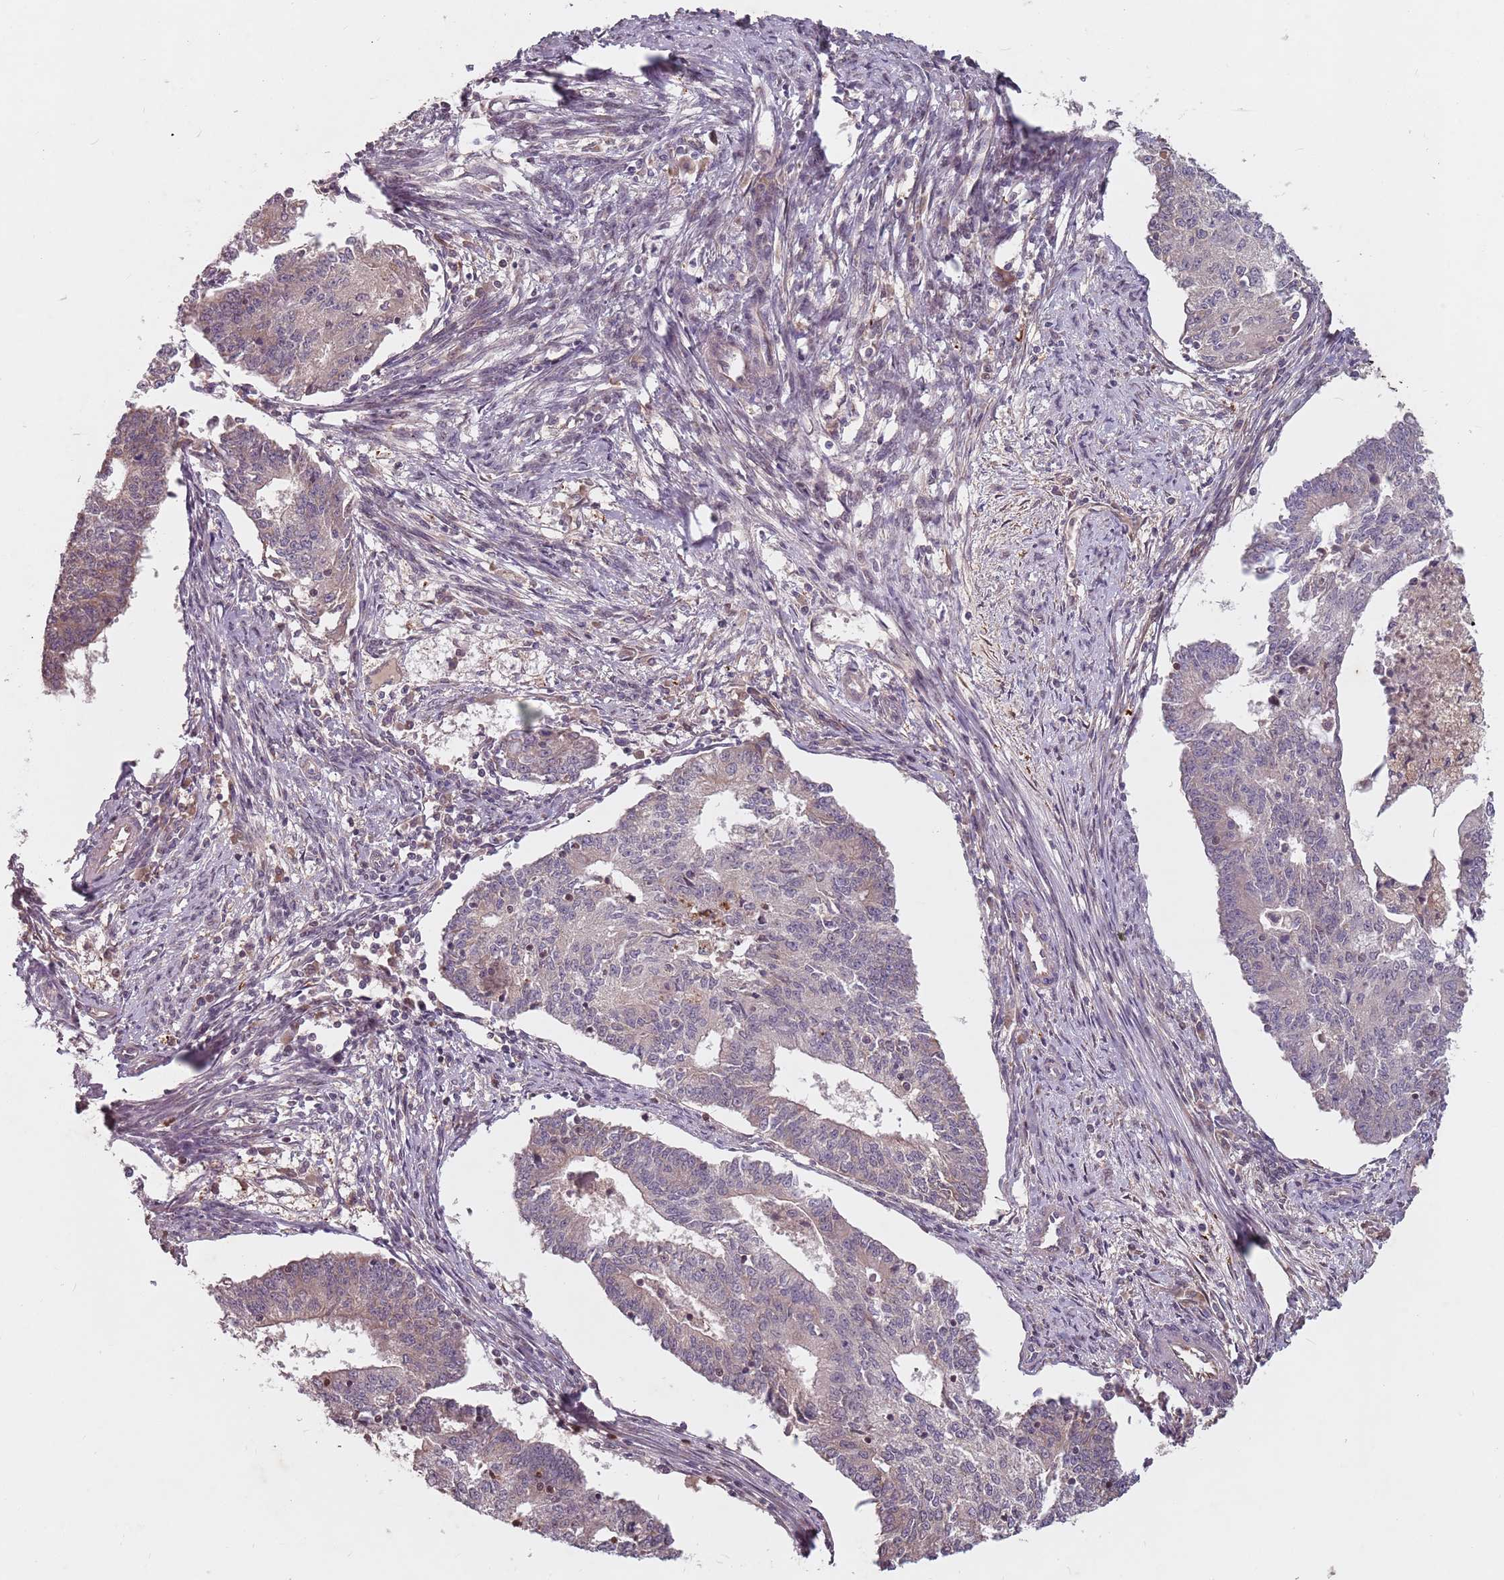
{"staining": {"intensity": "negative", "quantity": "none", "location": "none"}, "tissue": "endometrial cancer", "cell_type": "Tumor cells", "image_type": "cancer", "snomed": [{"axis": "morphology", "description": "Adenocarcinoma, NOS"}, {"axis": "topography", "description": "Endometrium"}], "caption": "High power microscopy image of an IHC image of endometrial cancer (adenocarcinoma), revealing no significant staining in tumor cells.", "gene": "GPR180", "patient": {"sex": "female", "age": 56}}